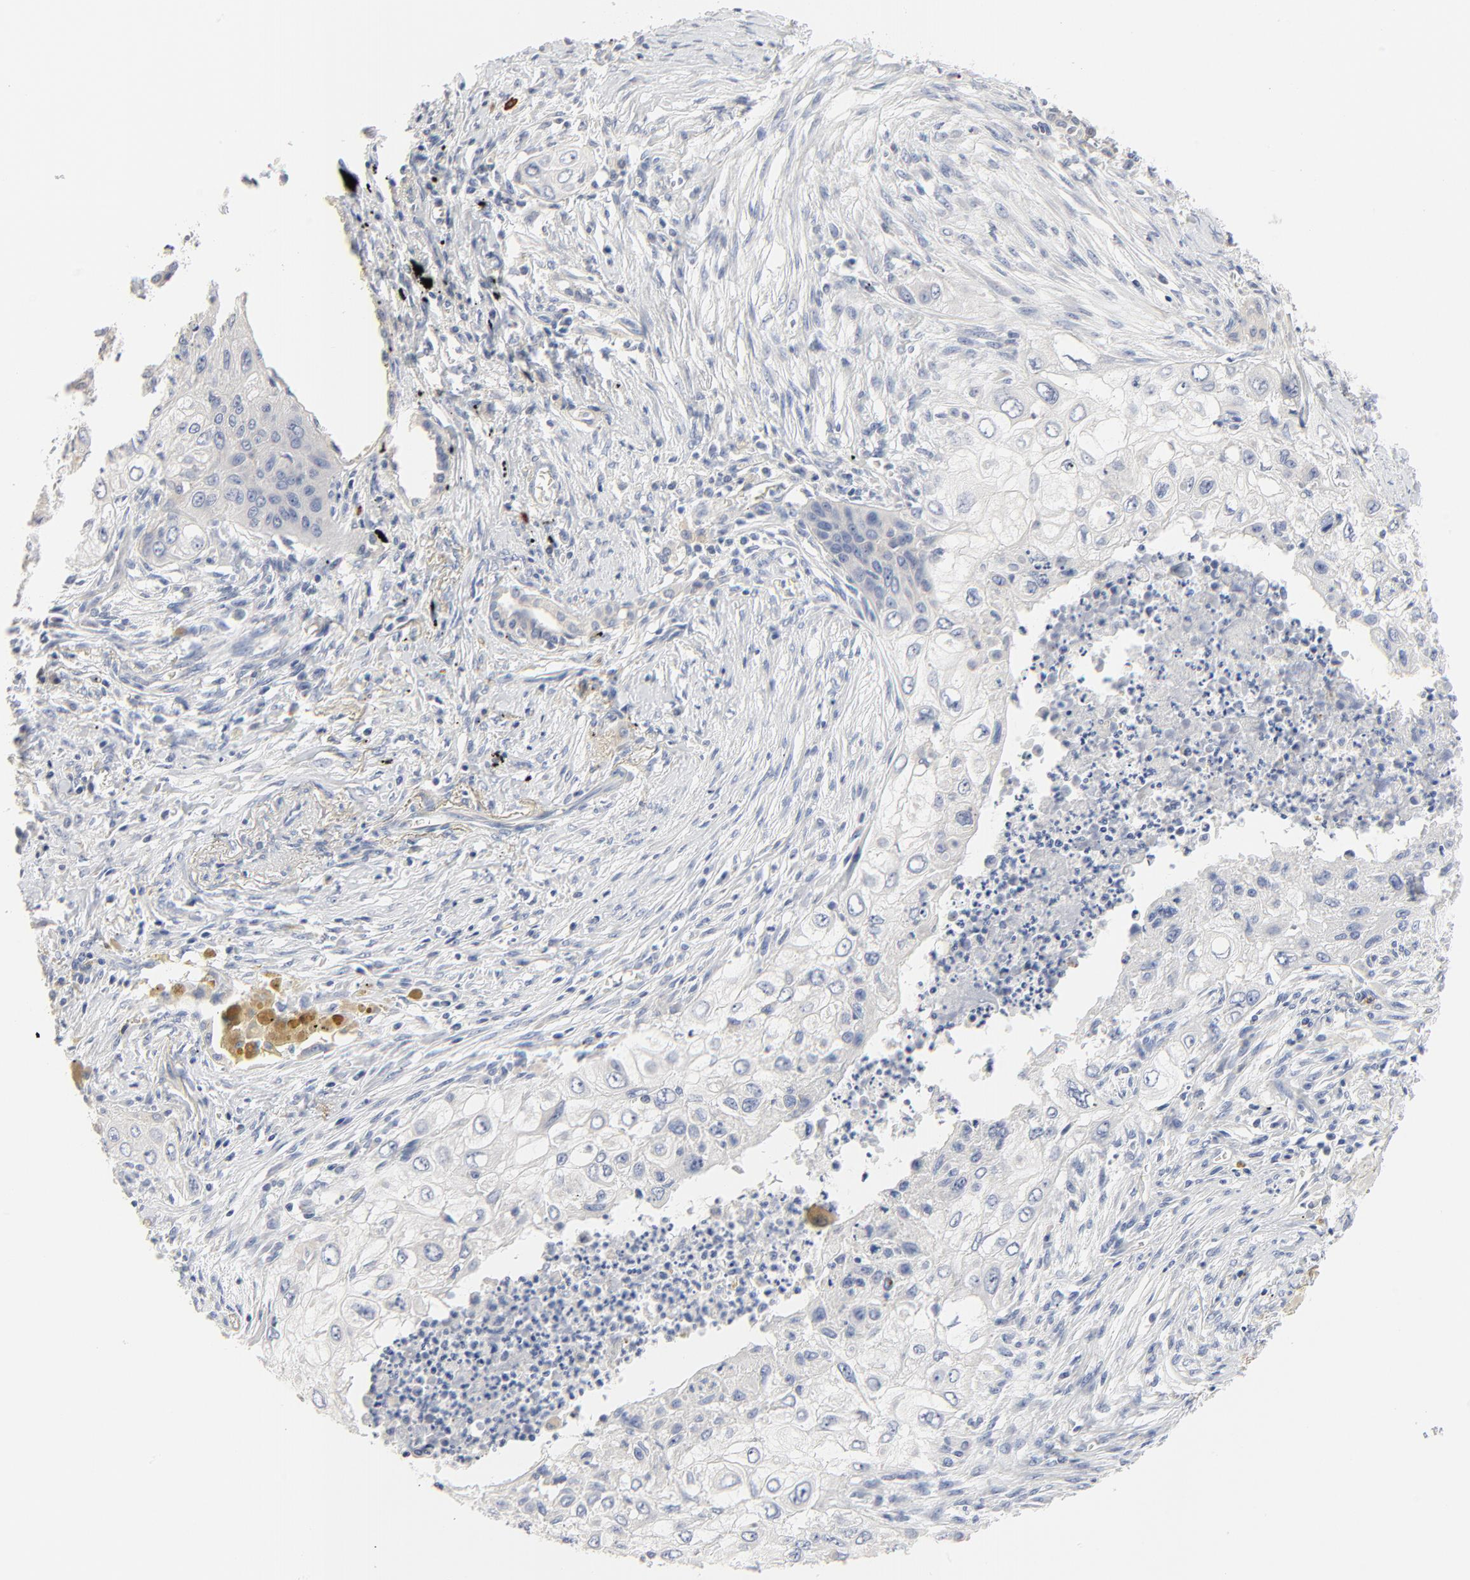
{"staining": {"intensity": "negative", "quantity": "none", "location": "none"}, "tissue": "lung cancer", "cell_type": "Tumor cells", "image_type": "cancer", "snomed": [{"axis": "morphology", "description": "Squamous cell carcinoma, NOS"}, {"axis": "topography", "description": "Lung"}], "caption": "The photomicrograph reveals no significant positivity in tumor cells of lung cancer (squamous cell carcinoma).", "gene": "FBXL5", "patient": {"sex": "male", "age": 71}}